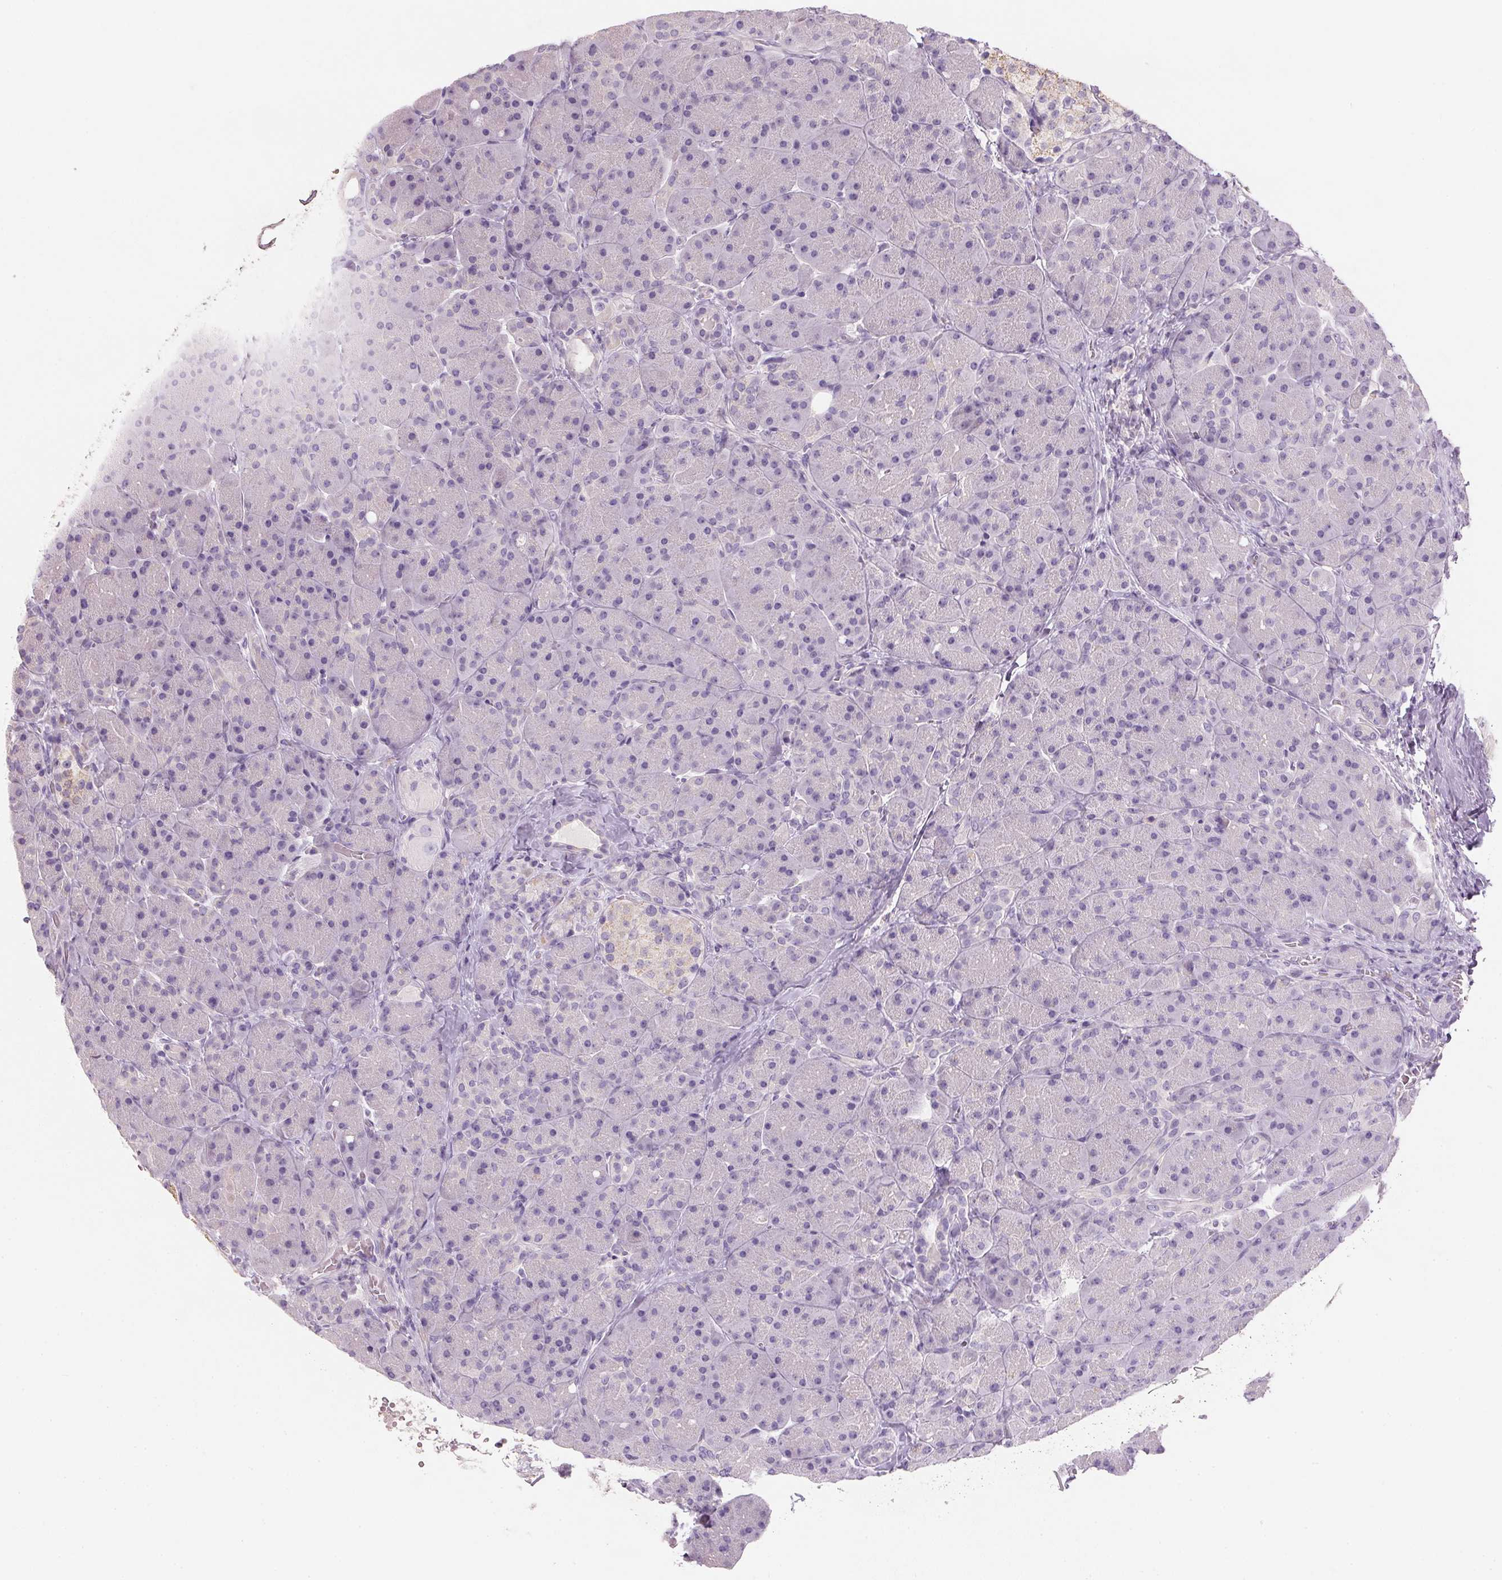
{"staining": {"intensity": "negative", "quantity": "none", "location": "none"}, "tissue": "pancreas", "cell_type": "Exocrine glandular cells", "image_type": "normal", "snomed": [{"axis": "morphology", "description": "Normal tissue, NOS"}, {"axis": "topography", "description": "Pancreas"}], "caption": "The photomicrograph displays no significant expression in exocrine glandular cells of pancreas. The staining was performed using DAB (3,3'-diaminobenzidine) to visualize the protein expression in brown, while the nuclei were stained in blue with hematoxylin (Magnification: 20x).", "gene": "HSD17B1", "patient": {"sex": "male", "age": 55}}